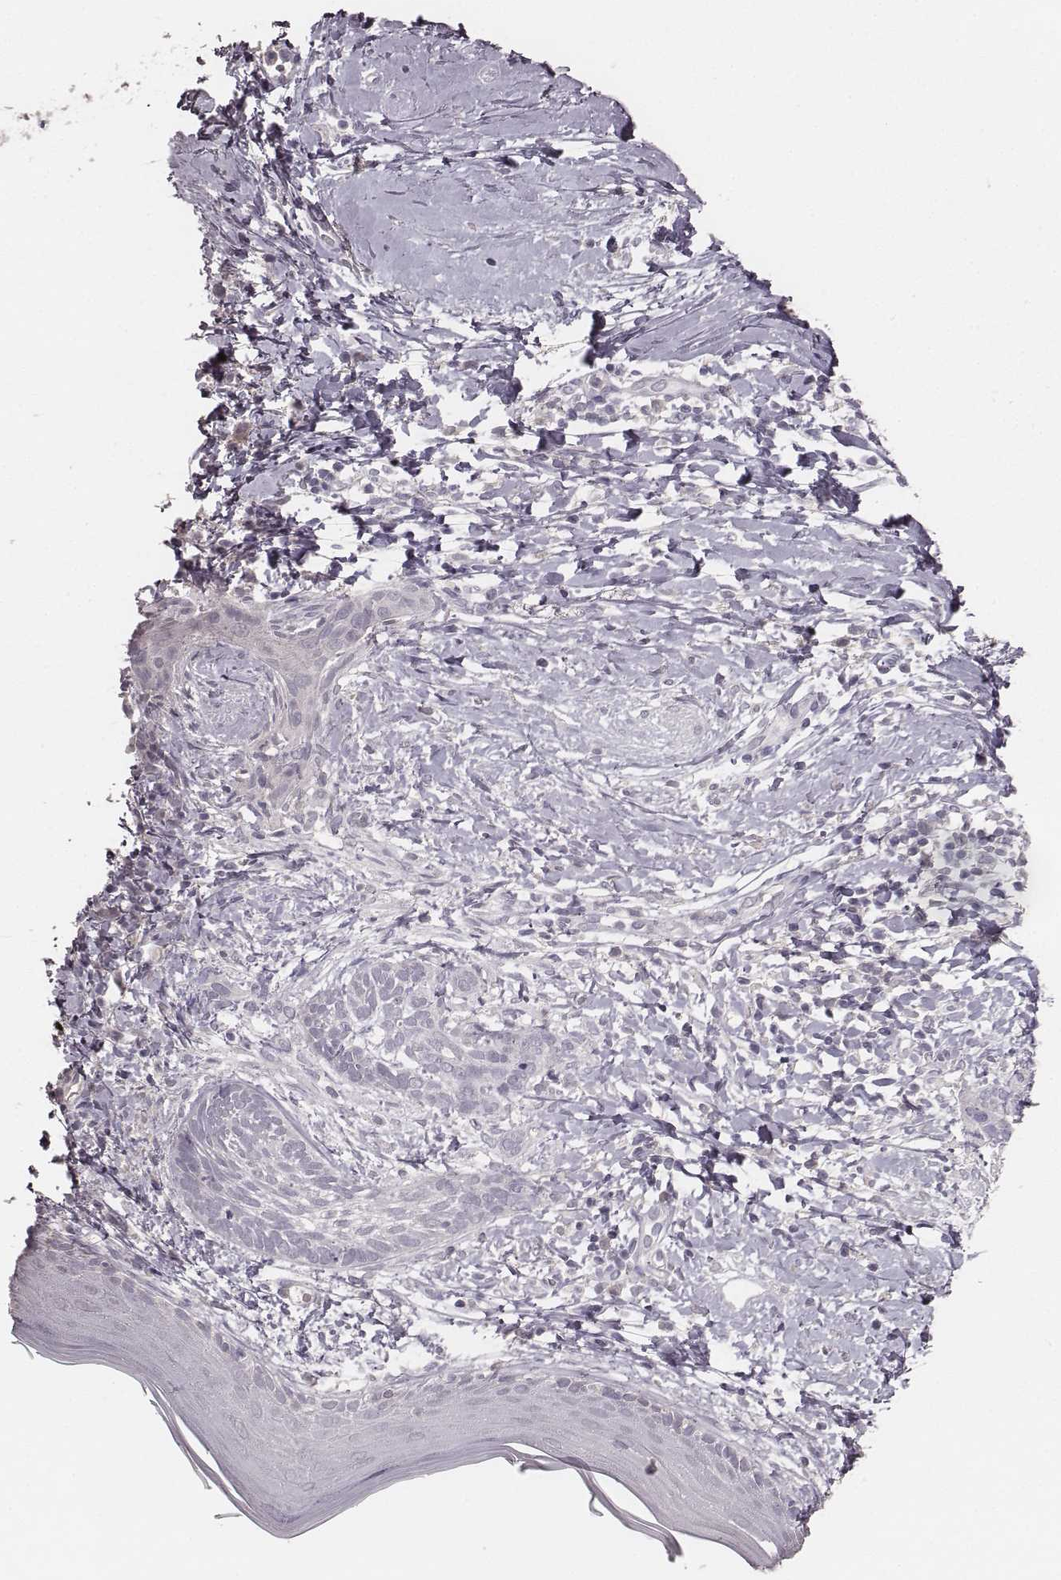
{"staining": {"intensity": "negative", "quantity": "none", "location": "none"}, "tissue": "skin cancer", "cell_type": "Tumor cells", "image_type": "cancer", "snomed": [{"axis": "morphology", "description": "Normal tissue, NOS"}, {"axis": "morphology", "description": "Basal cell carcinoma"}, {"axis": "topography", "description": "Skin"}], "caption": "Histopathology image shows no significant protein positivity in tumor cells of skin basal cell carcinoma.", "gene": "LY6K", "patient": {"sex": "male", "age": 84}}